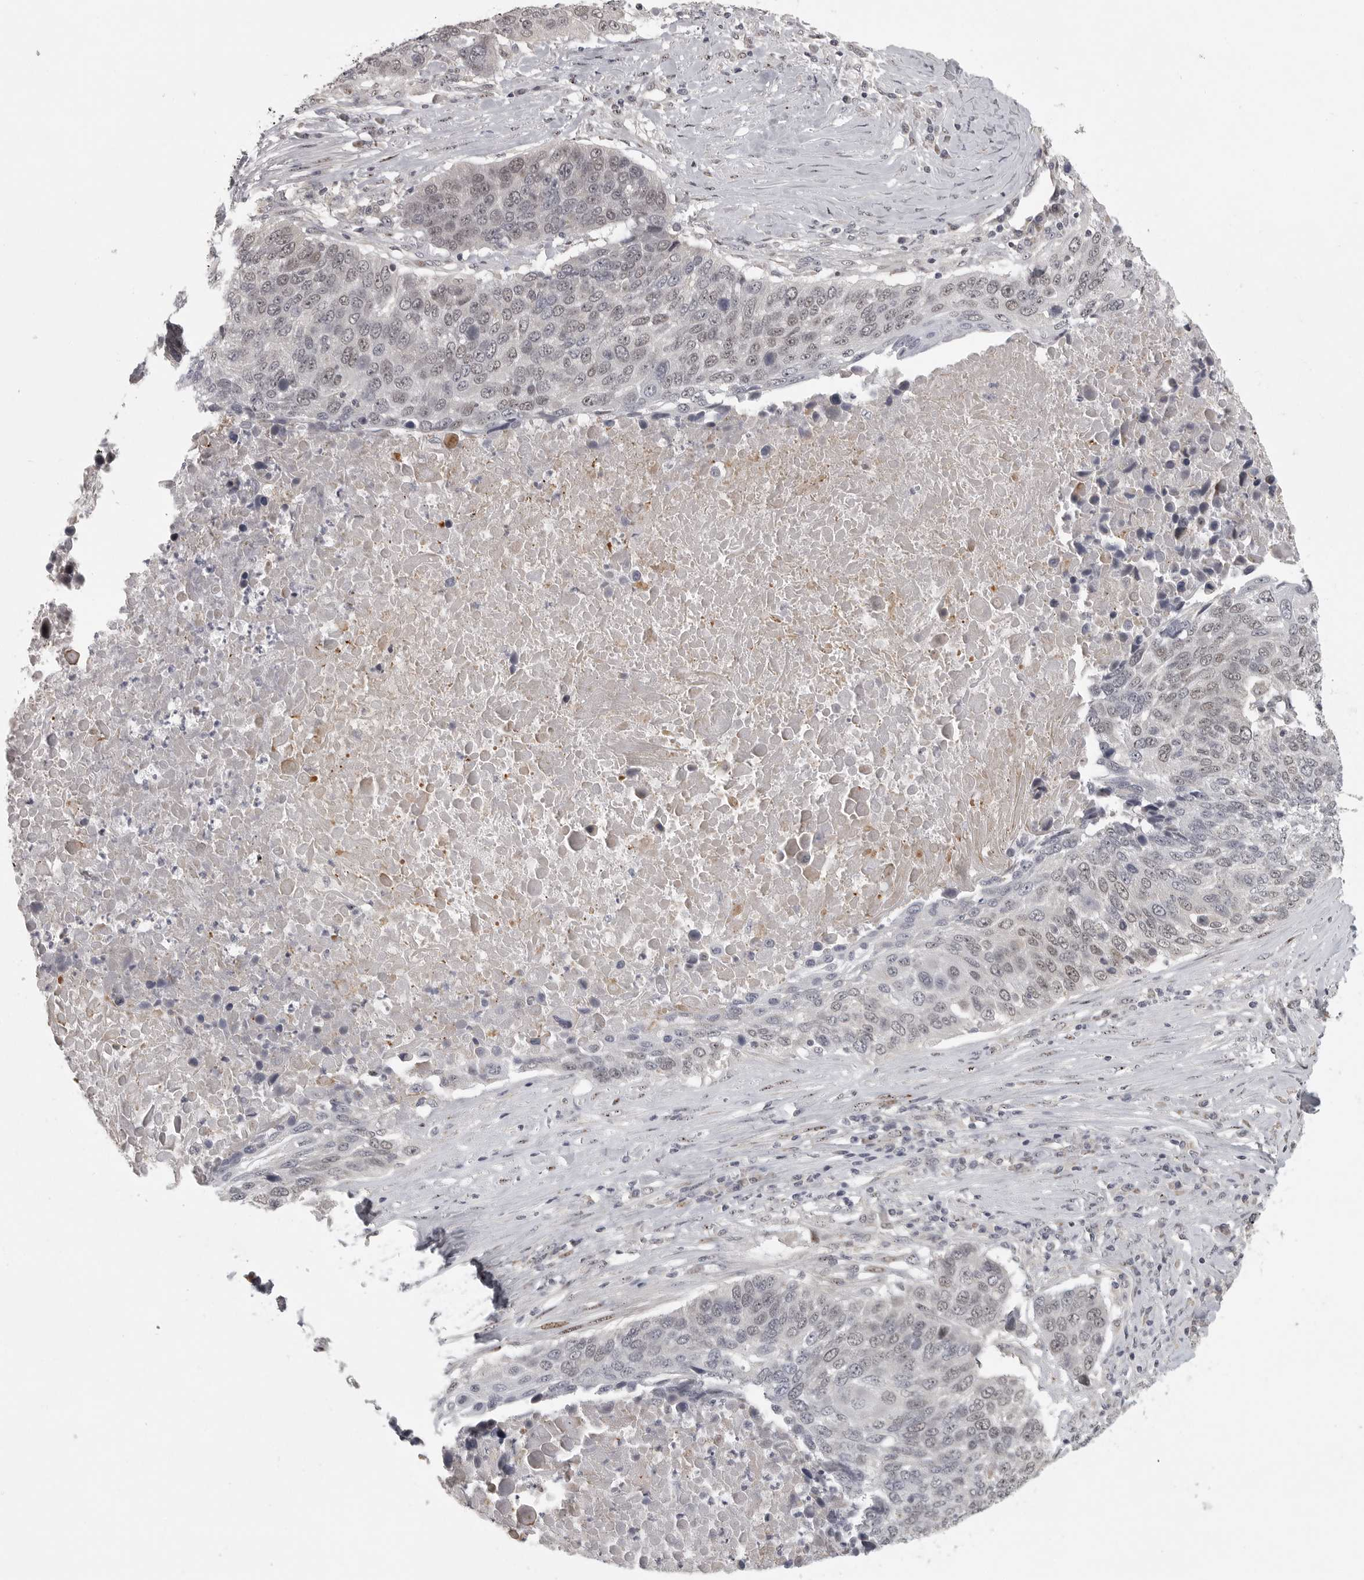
{"staining": {"intensity": "weak", "quantity": "<25%", "location": "nuclear"}, "tissue": "lung cancer", "cell_type": "Tumor cells", "image_type": "cancer", "snomed": [{"axis": "morphology", "description": "Squamous cell carcinoma, NOS"}, {"axis": "topography", "description": "Lung"}], "caption": "An IHC image of lung cancer (squamous cell carcinoma) is shown. There is no staining in tumor cells of lung cancer (squamous cell carcinoma).", "gene": "POLE2", "patient": {"sex": "male", "age": 66}}